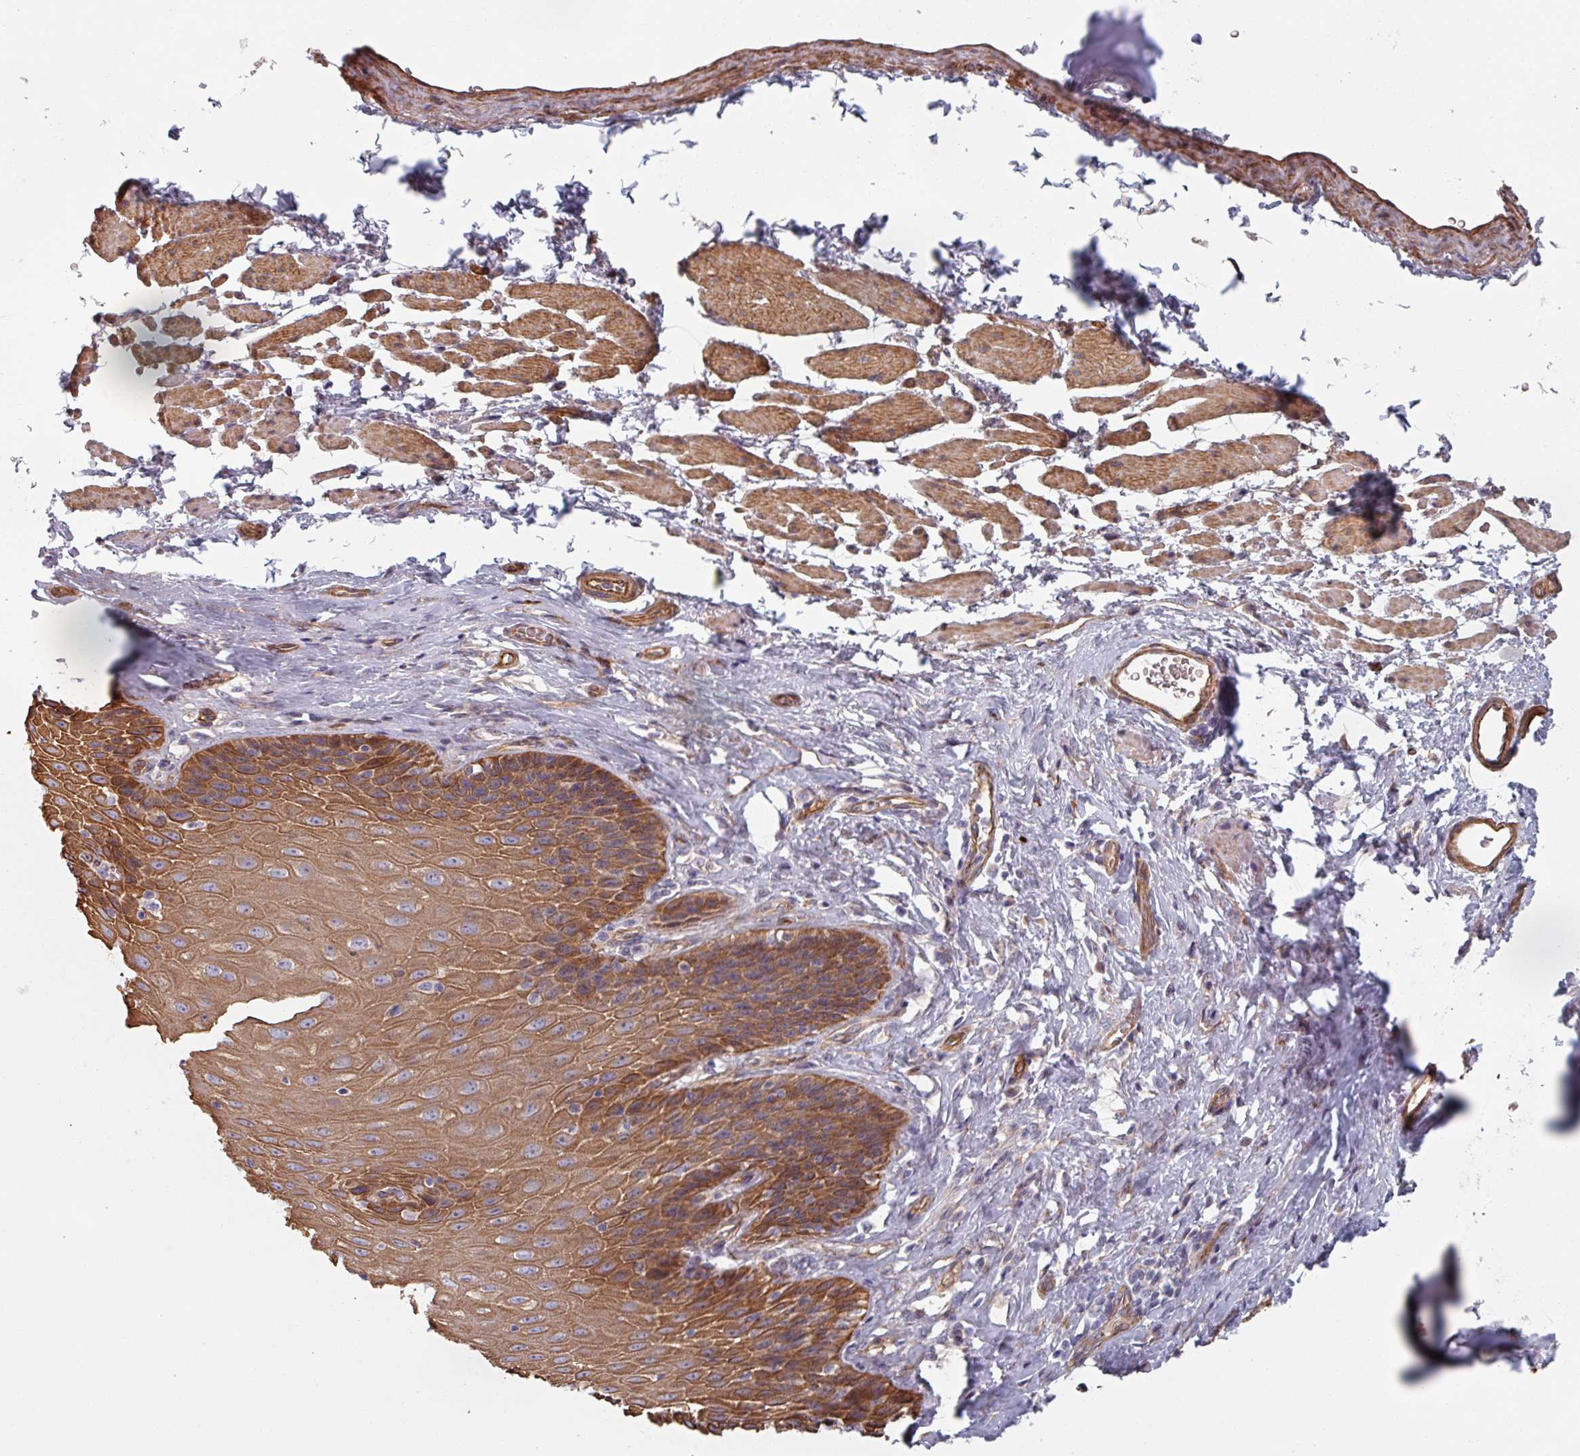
{"staining": {"intensity": "strong", "quantity": ">75%", "location": "cytoplasmic/membranous"}, "tissue": "esophagus", "cell_type": "Squamous epithelial cells", "image_type": "normal", "snomed": [{"axis": "morphology", "description": "Normal tissue, NOS"}, {"axis": "topography", "description": "Esophagus"}], "caption": "Protein staining exhibits strong cytoplasmic/membranous staining in approximately >75% of squamous epithelial cells in unremarkable esophagus.", "gene": "C4BPB", "patient": {"sex": "female", "age": 61}}